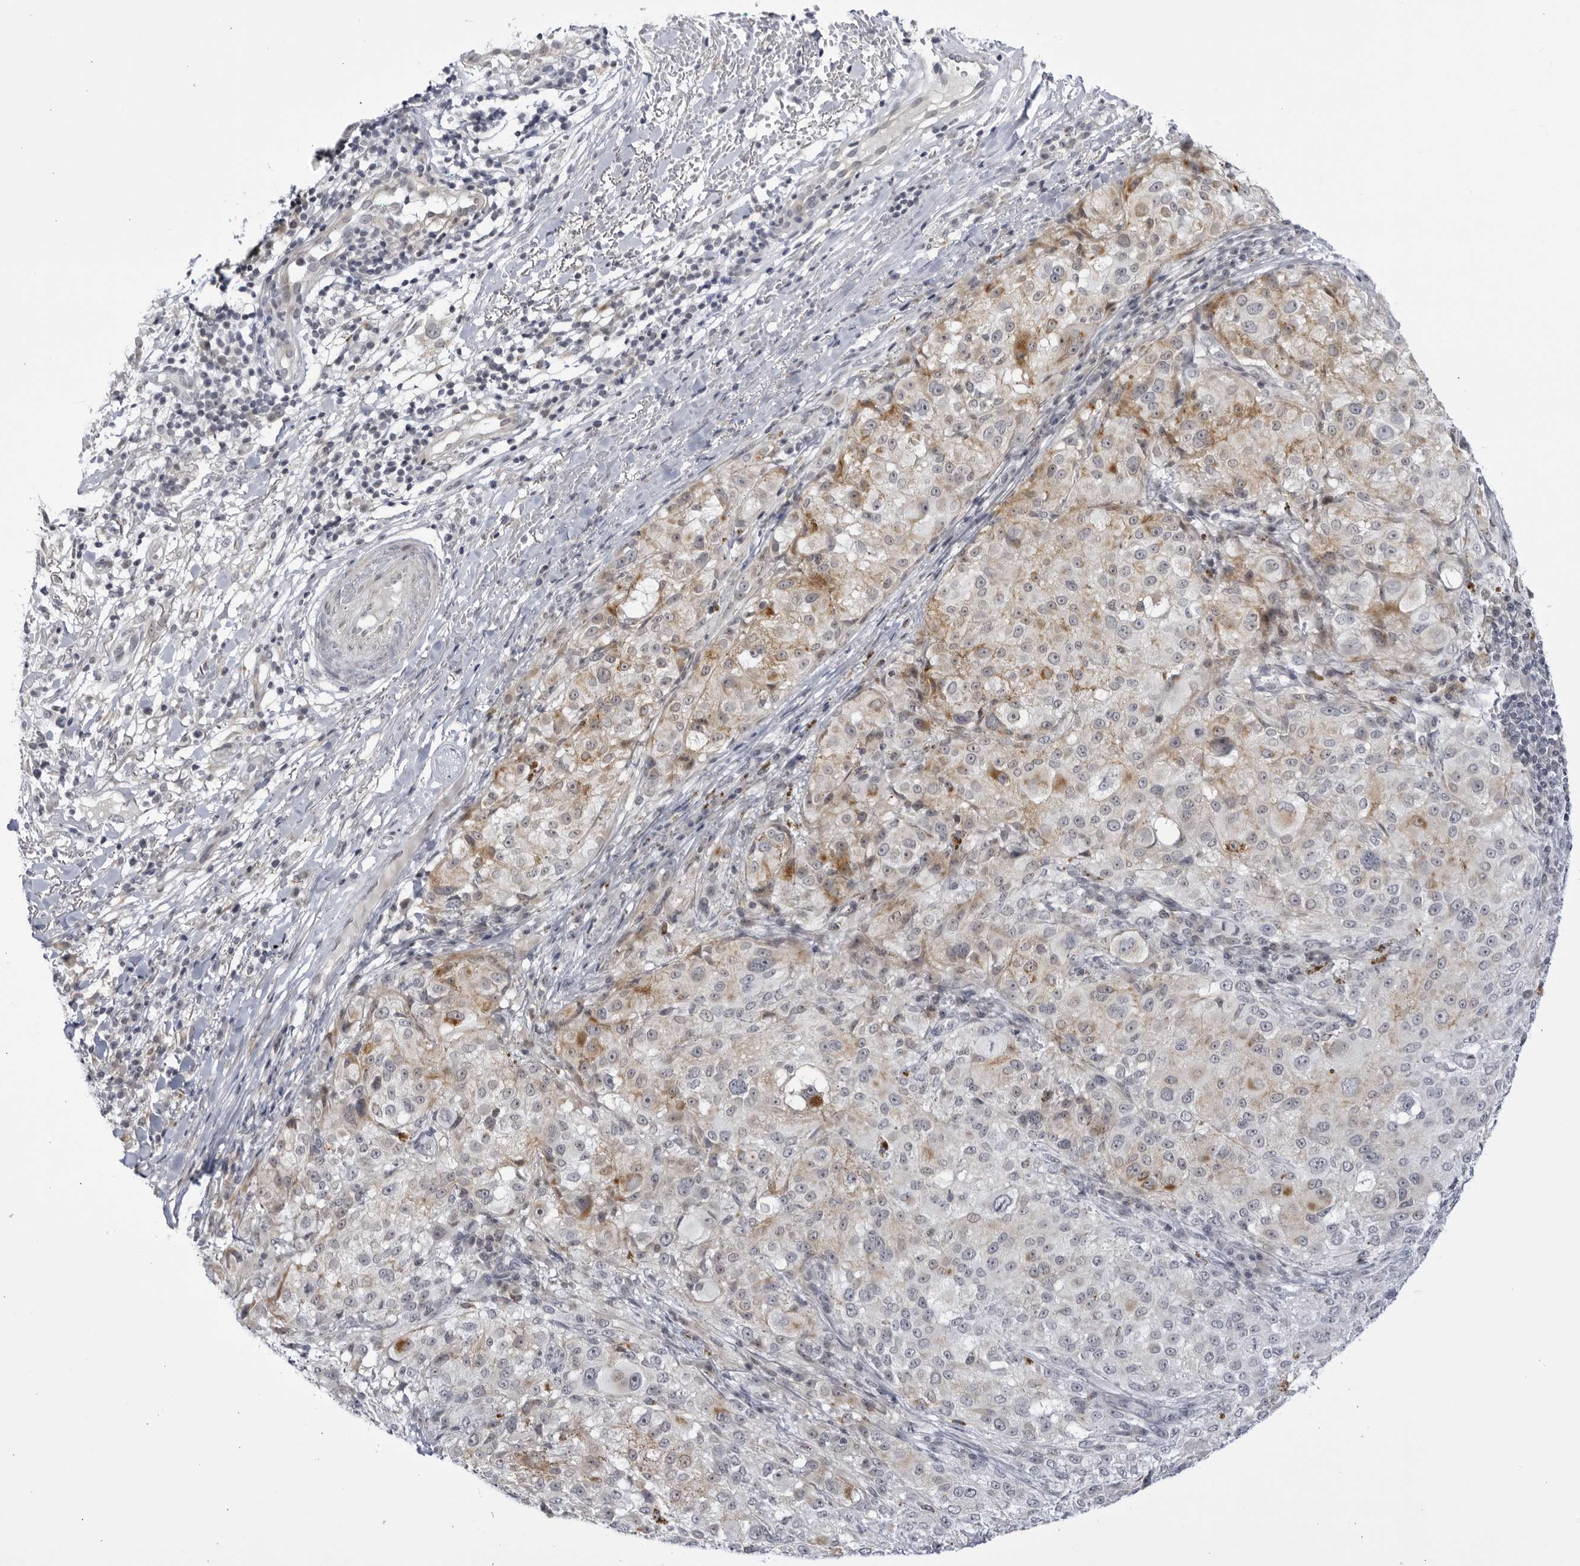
{"staining": {"intensity": "moderate", "quantity": "<25%", "location": "cytoplasmic/membranous"}, "tissue": "melanoma", "cell_type": "Tumor cells", "image_type": "cancer", "snomed": [{"axis": "morphology", "description": "Necrosis, NOS"}, {"axis": "morphology", "description": "Malignant melanoma, NOS"}, {"axis": "topography", "description": "Skin"}], "caption": "This histopathology image exhibits IHC staining of malignant melanoma, with low moderate cytoplasmic/membranous positivity in approximately <25% of tumor cells.", "gene": "CNBD1", "patient": {"sex": "female", "age": 87}}